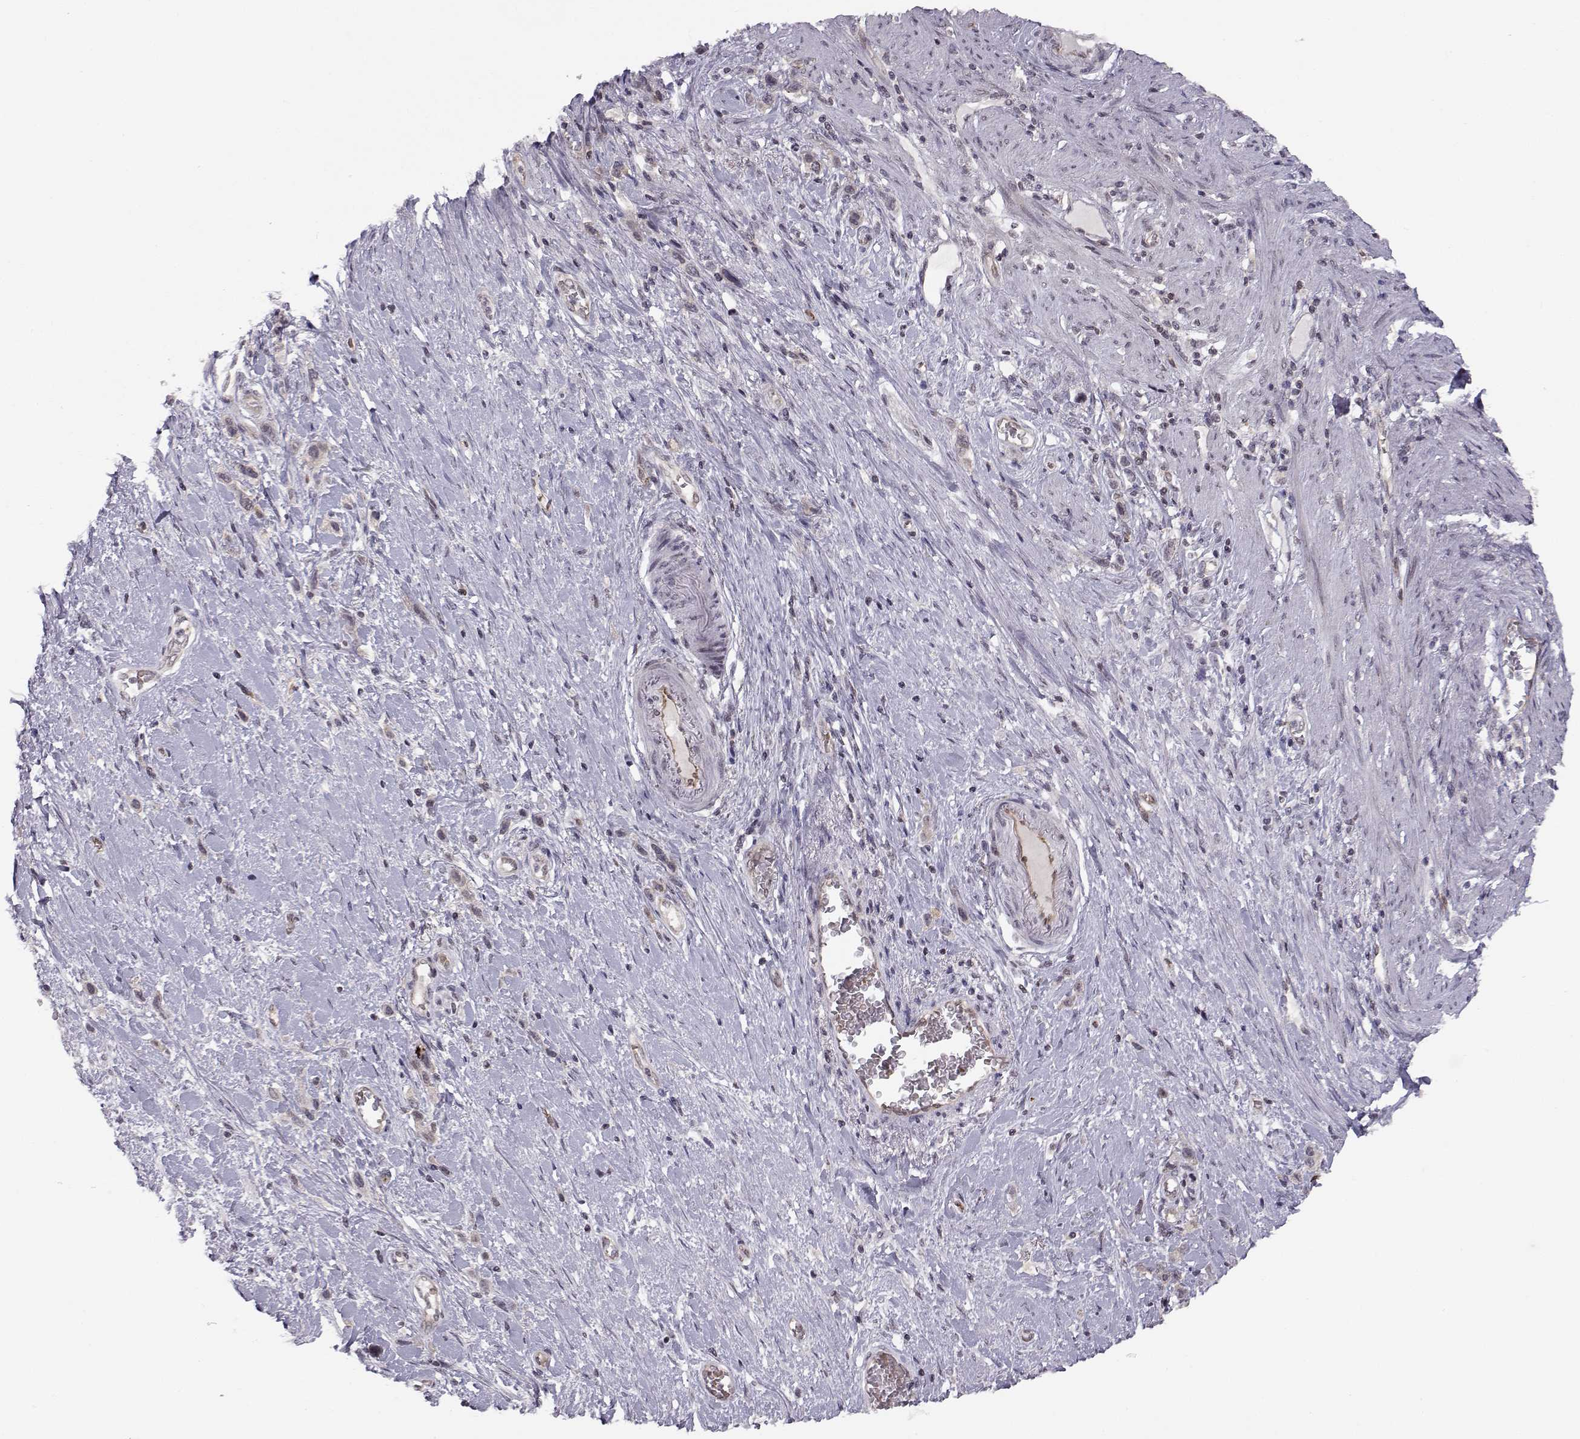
{"staining": {"intensity": "weak", "quantity": "<25%", "location": "cytoplasmic/membranous"}, "tissue": "stomach cancer", "cell_type": "Tumor cells", "image_type": "cancer", "snomed": [{"axis": "morphology", "description": "Normal tissue, NOS"}, {"axis": "morphology", "description": "Adenocarcinoma, NOS"}, {"axis": "morphology", "description": "Adenocarcinoma, High grade"}, {"axis": "topography", "description": "Stomach, upper"}, {"axis": "topography", "description": "Stomach"}], "caption": "The histopathology image displays no staining of tumor cells in adenocarcinoma (high-grade) (stomach). (Brightfield microscopy of DAB (3,3'-diaminobenzidine) IHC at high magnification).", "gene": "KIF13B", "patient": {"sex": "female", "age": 65}}